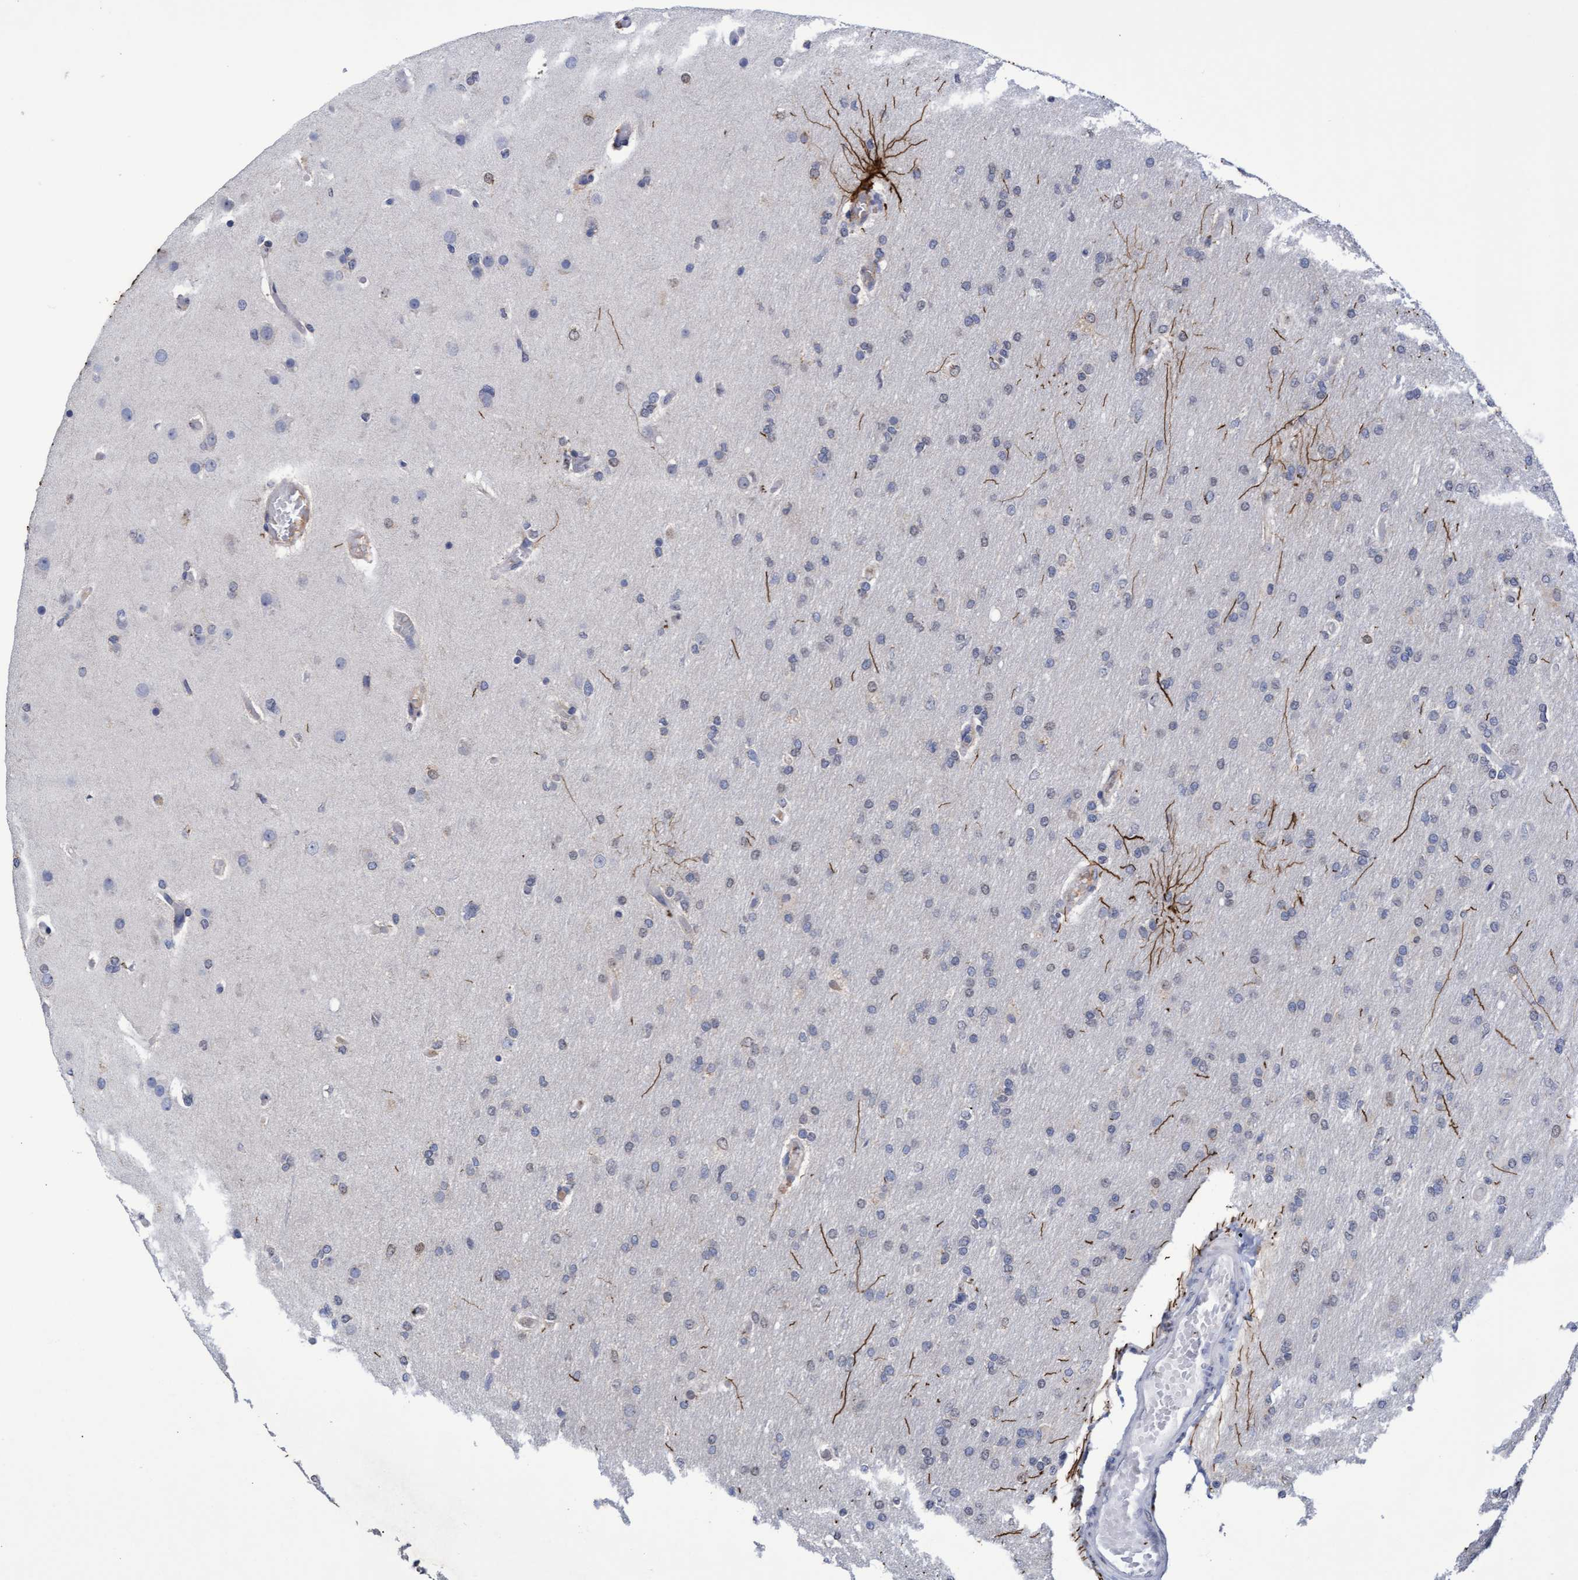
{"staining": {"intensity": "negative", "quantity": "none", "location": "none"}, "tissue": "glioma", "cell_type": "Tumor cells", "image_type": "cancer", "snomed": [{"axis": "morphology", "description": "Glioma, malignant, High grade"}, {"axis": "topography", "description": "Cerebral cortex"}], "caption": "Immunohistochemistry (IHC) image of neoplastic tissue: human glioma stained with DAB demonstrates no significant protein positivity in tumor cells.", "gene": "GPR39", "patient": {"sex": "female", "age": 36}}